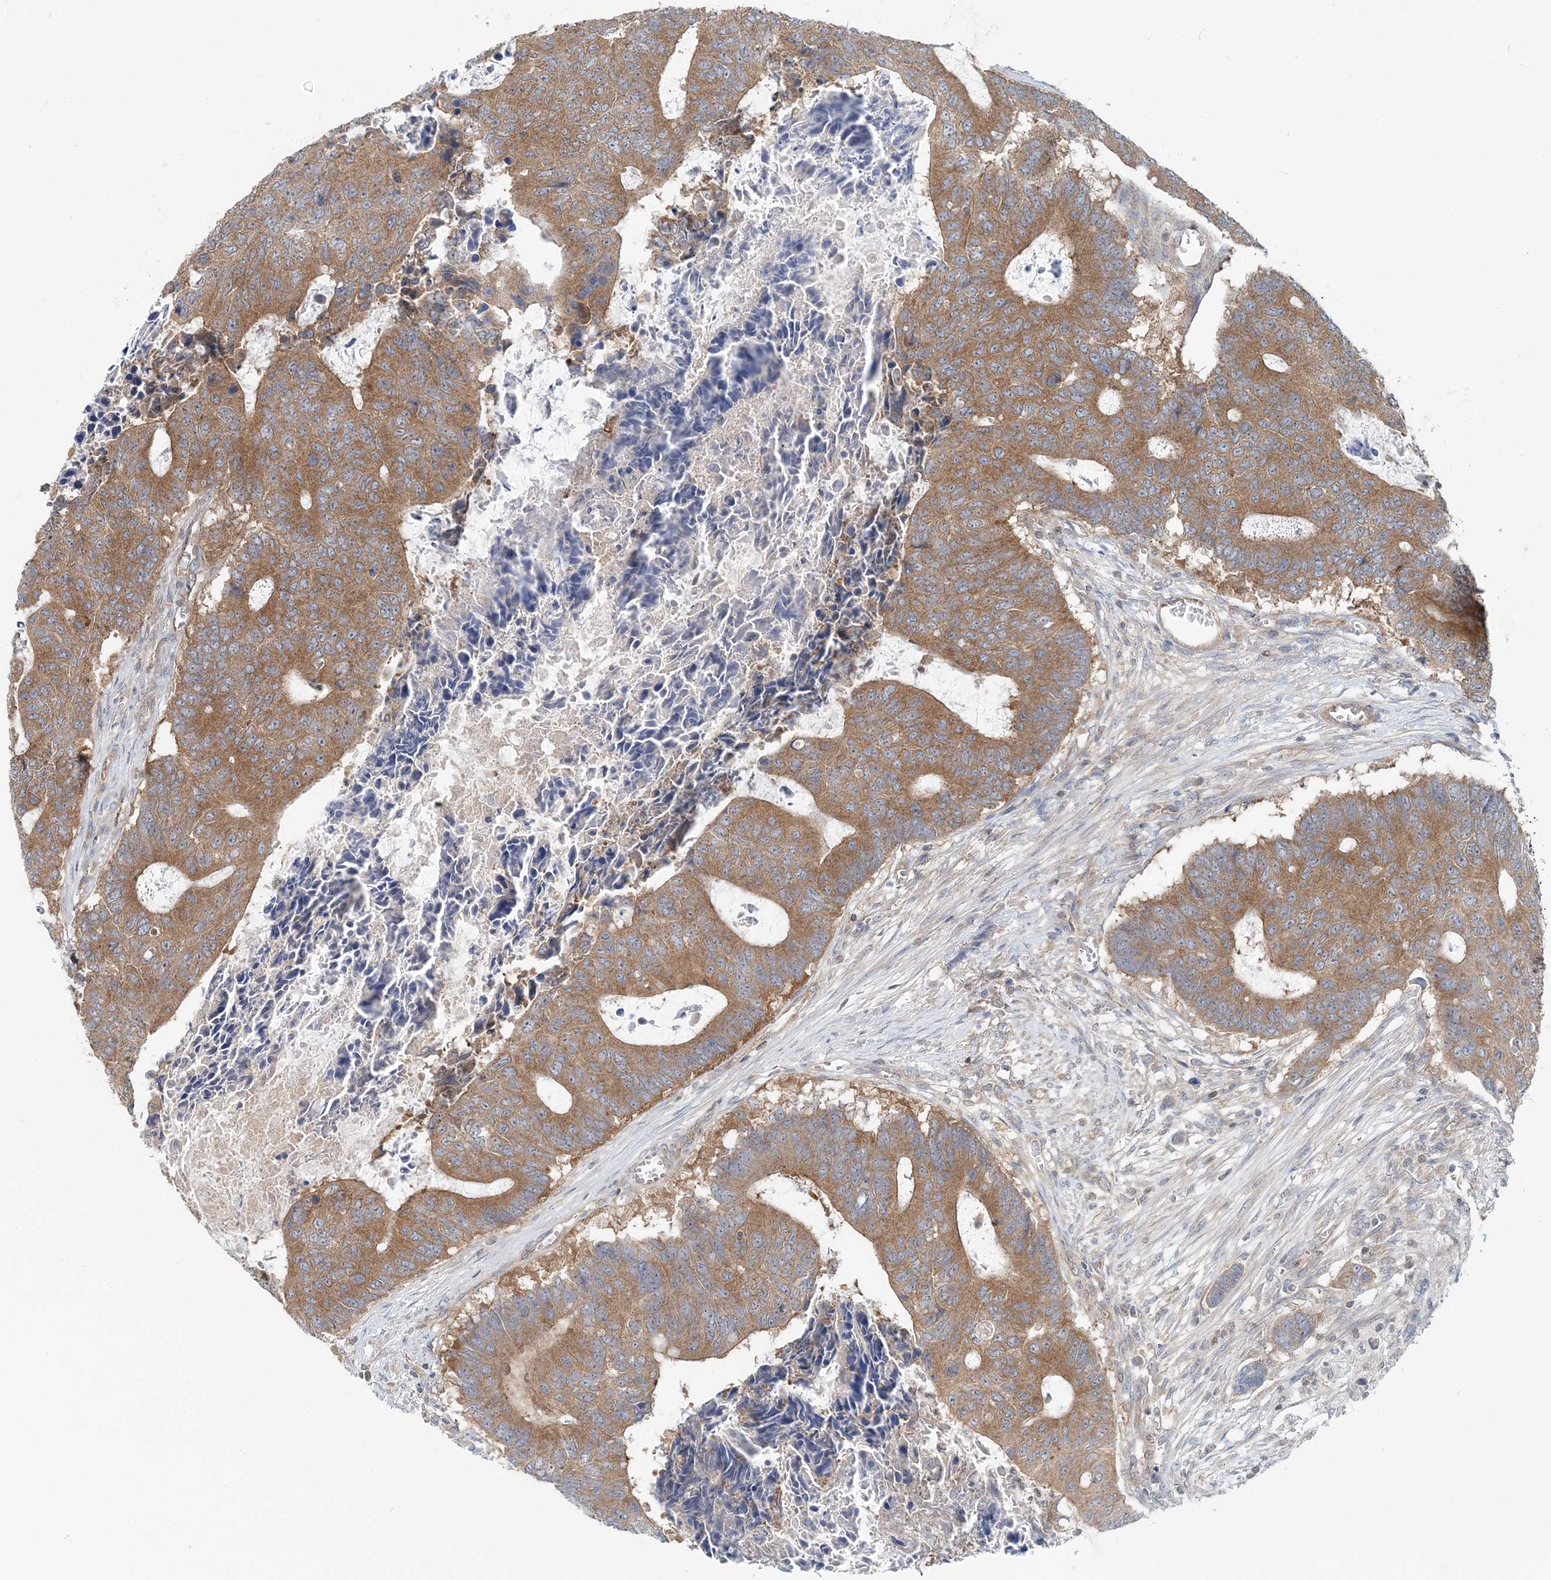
{"staining": {"intensity": "moderate", "quantity": ">75%", "location": "cytoplasmic/membranous"}, "tissue": "colorectal cancer", "cell_type": "Tumor cells", "image_type": "cancer", "snomed": [{"axis": "morphology", "description": "Adenocarcinoma, NOS"}, {"axis": "topography", "description": "Colon"}], "caption": "A photomicrograph showing moderate cytoplasmic/membranous positivity in about >75% of tumor cells in colorectal cancer (adenocarcinoma), as visualized by brown immunohistochemical staining.", "gene": "MOB4", "patient": {"sex": "male", "age": 87}}